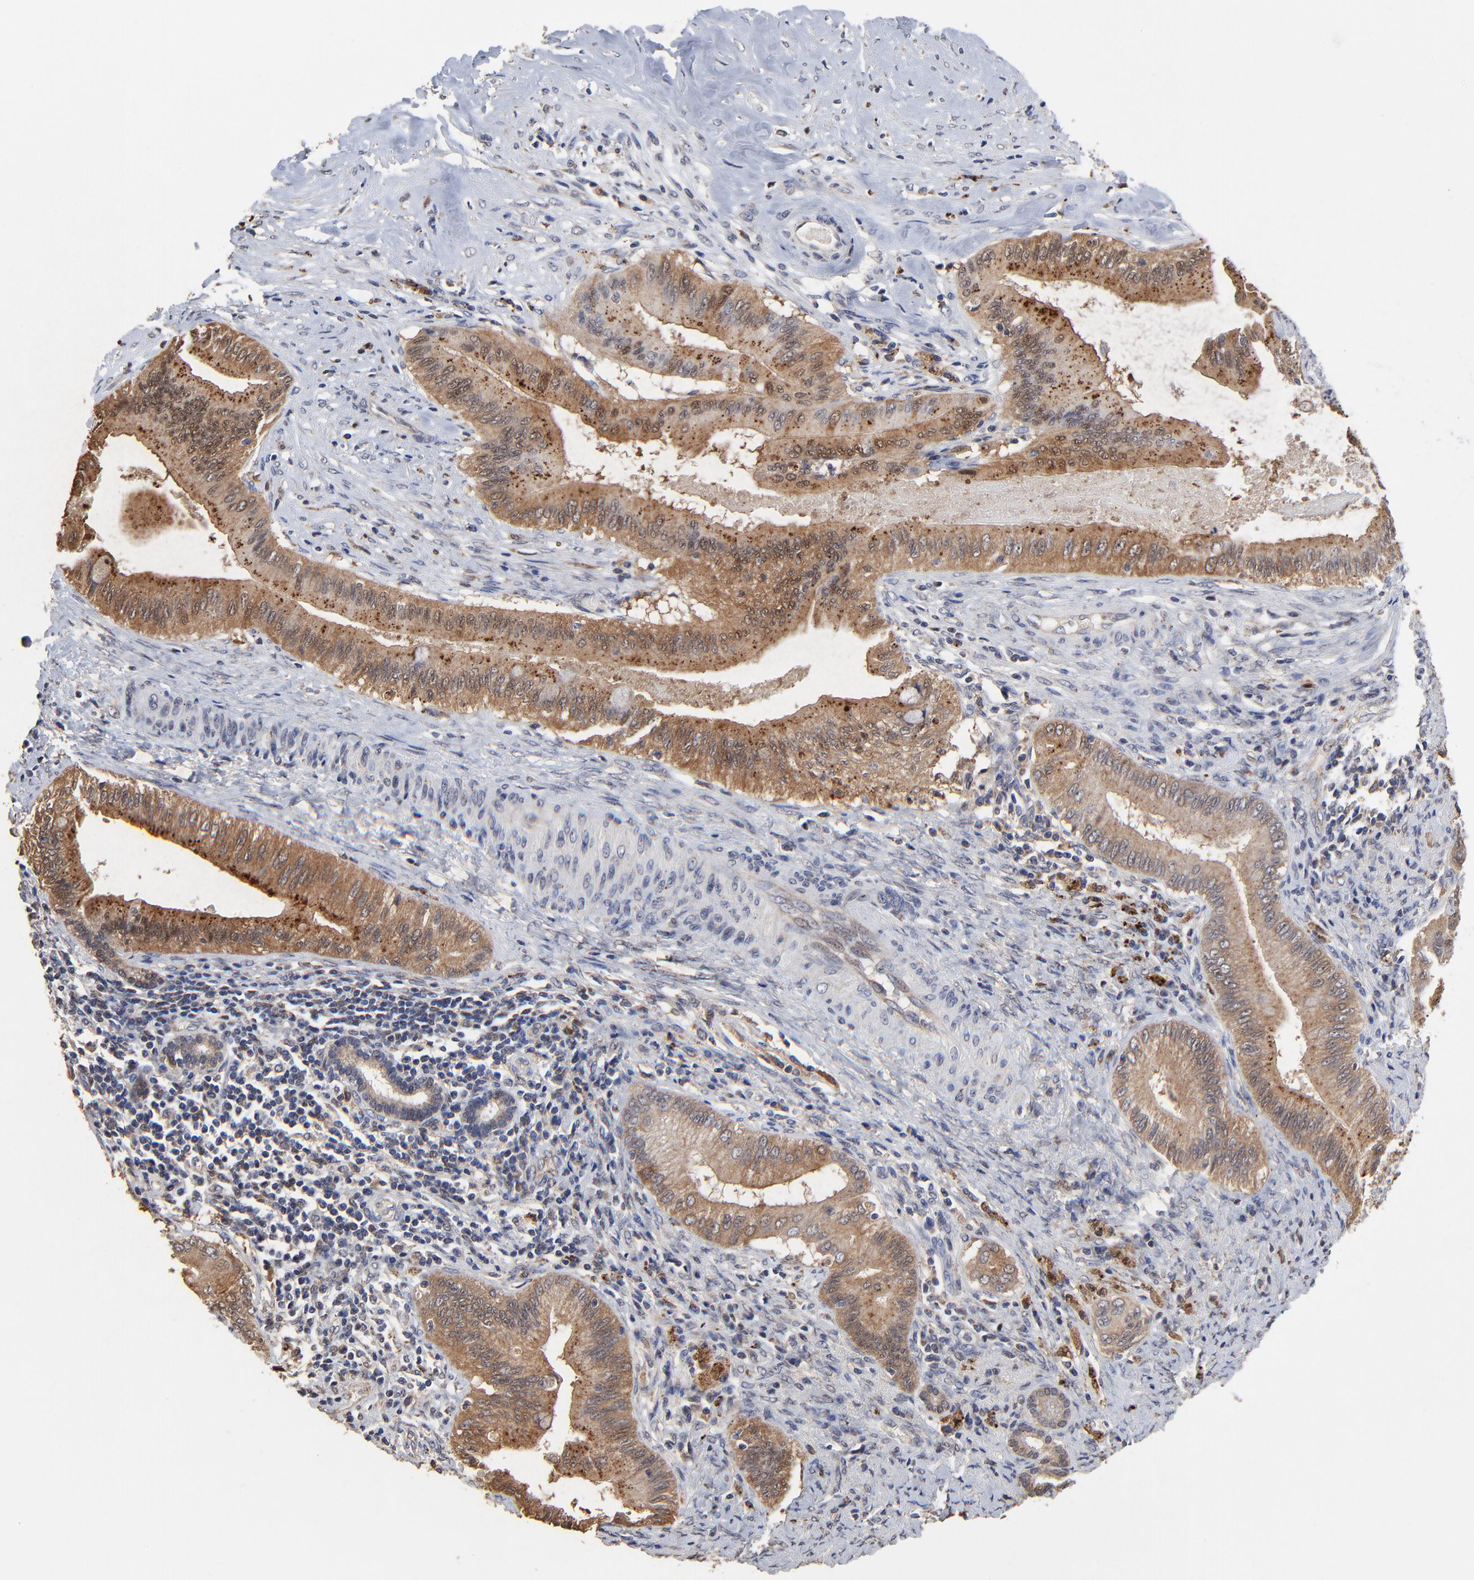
{"staining": {"intensity": "strong", "quantity": ">75%", "location": "cytoplasmic/membranous"}, "tissue": "liver cancer", "cell_type": "Tumor cells", "image_type": "cancer", "snomed": [{"axis": "morphology", "description": "Cholangiocarcinoma"}, {"axis": "topography", "description": "Liver"}], "caption": "Strong cytoplasmic/membranous positivity is identified in about >75% of tumor cells in liver cholangiocarcinoma.", "gene": "LGALS3", "patient": {"sex": "male", "age": 58}}